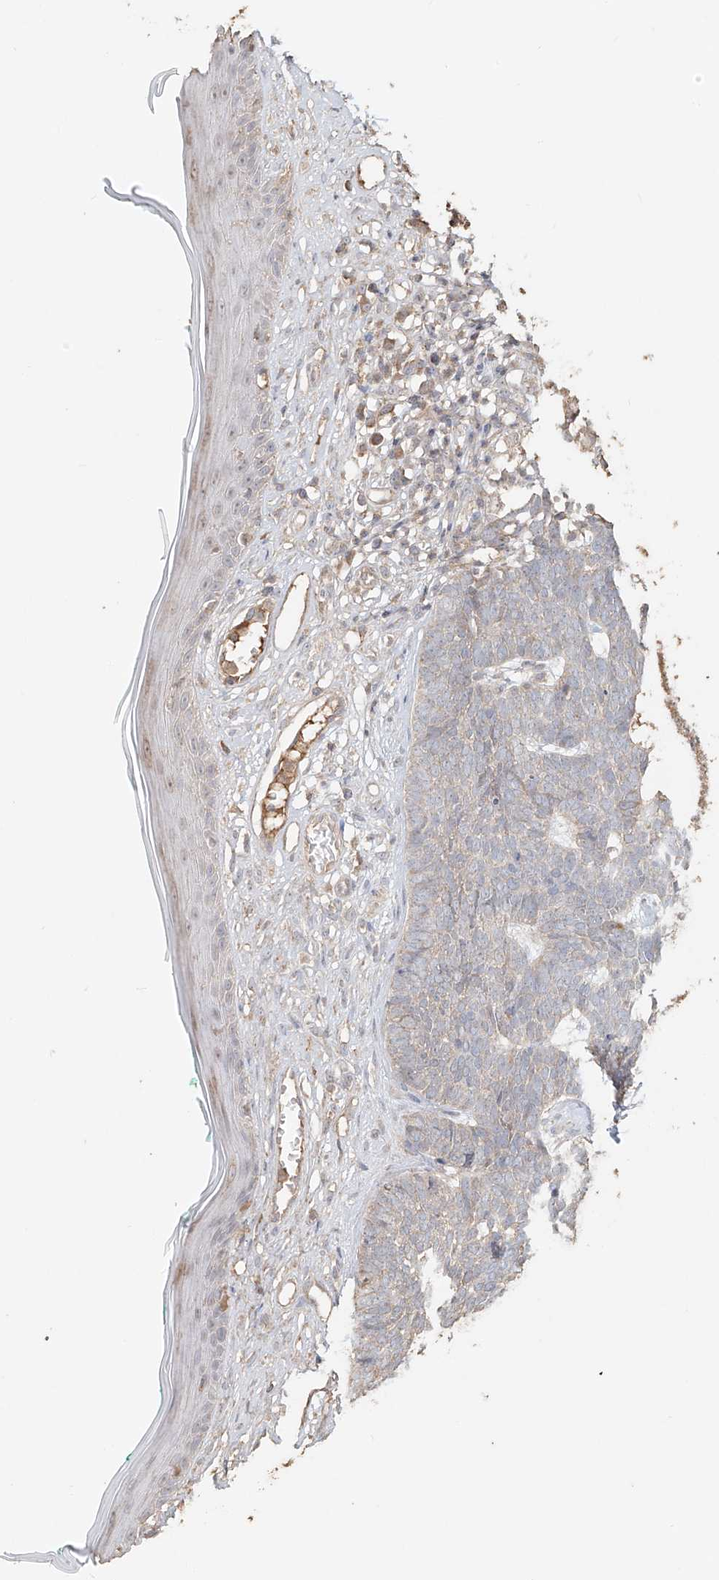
{"staining": {"intensity": "negative", "quantity": "none", "location": "none"}, "tissue": "skin cancer", "cell_type": "Tumor cells", "image_type": "cancer", "snomed": [{"axis": "morphology", "description": "Basal cell carcinoma"}, {"axis": "topography", "description": "Skin"}], "caption": "Skin cancer was stained to show a protein in brown. There is no significant staining in tumor cells. (Immunohistochemistry, brightfield microscopy, high magnification).", "gene": "NPHS1", "patient": {"sex": "female", "age": 84}}